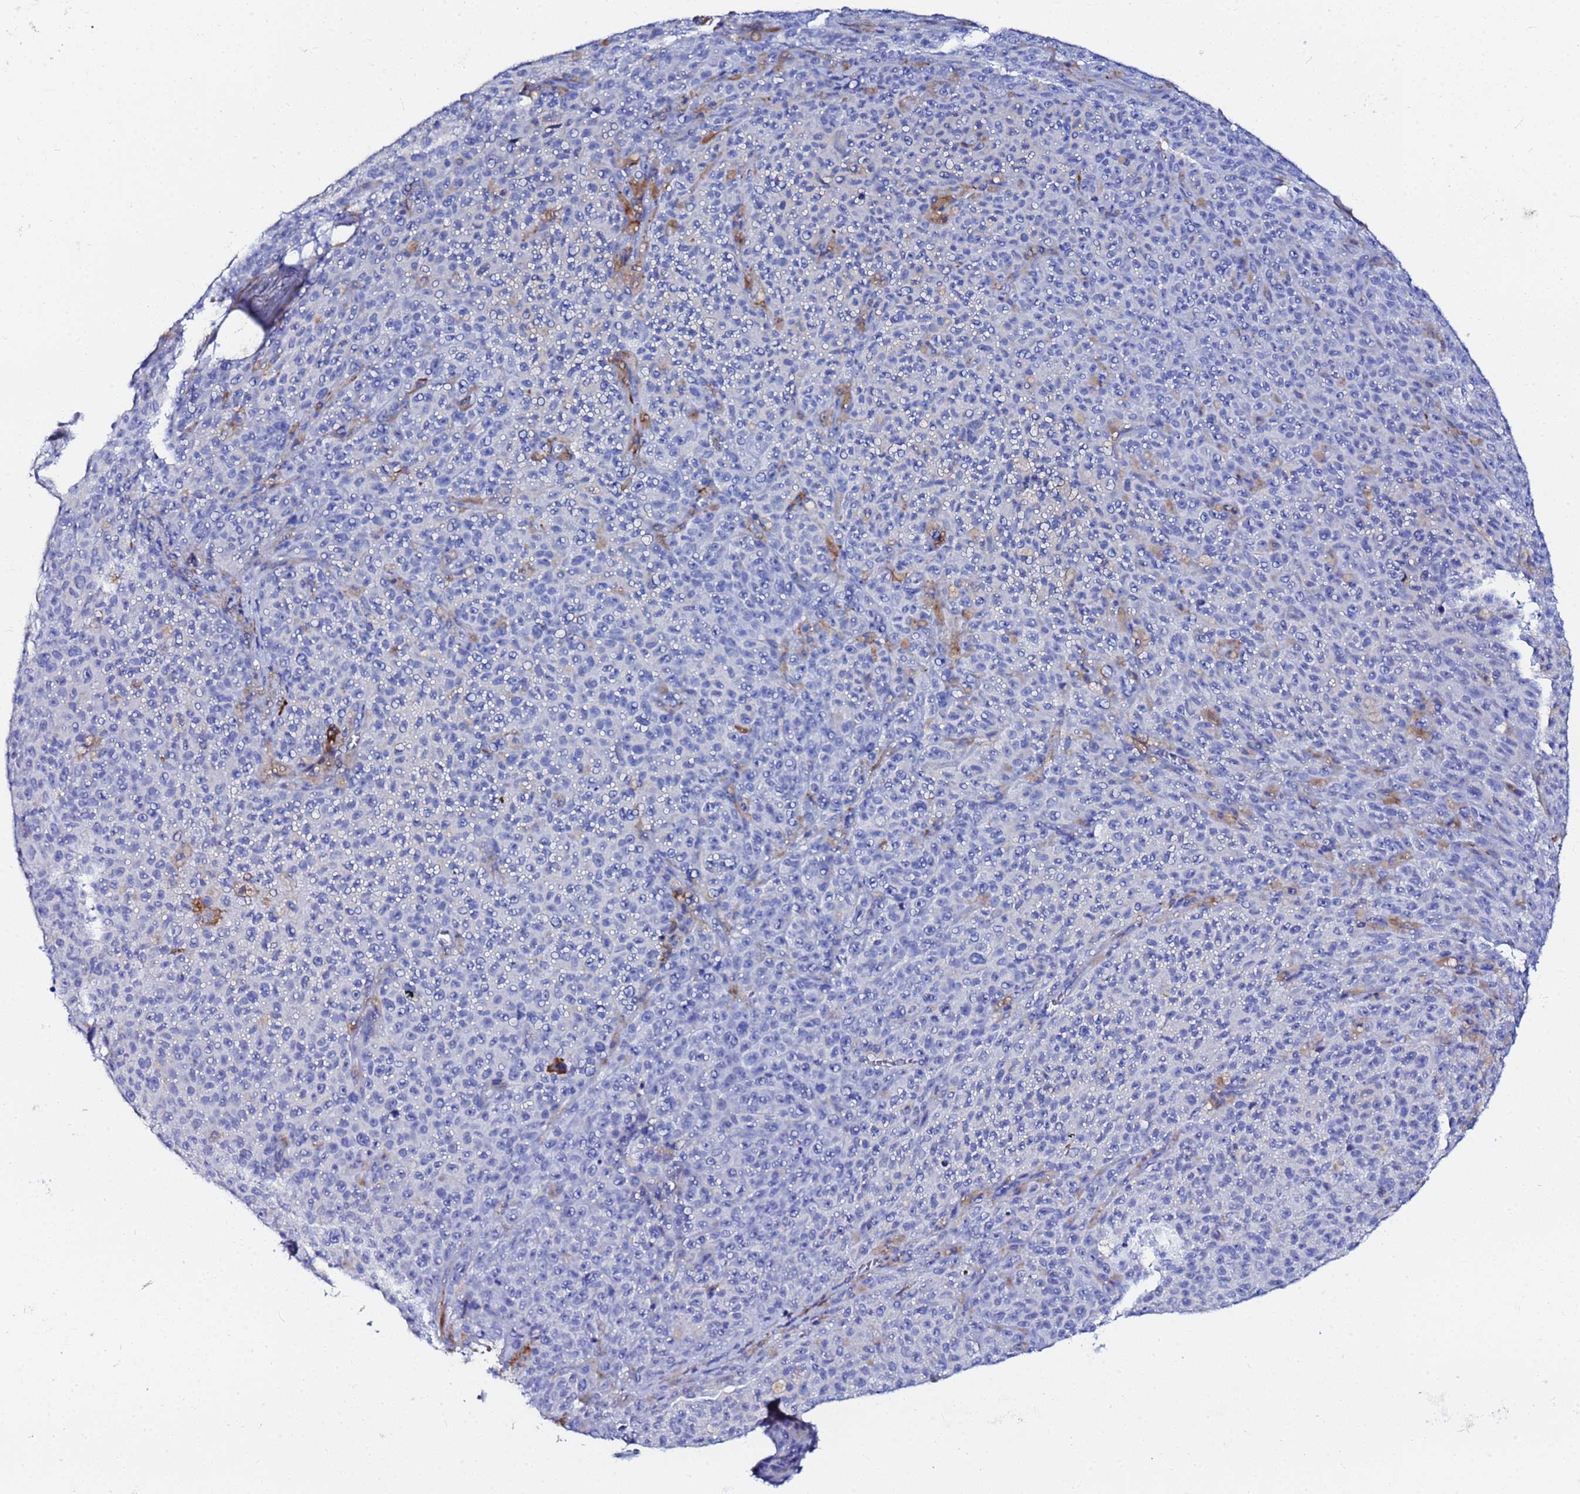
{"staining": {"intensity": "negative", "quantity": "none", "location": "none"}, "tissue": "melanoma", "cell_type": "Tumor cells", "image_type": "cancer", "snomed": [{"axis": "morphology", "description": "Malignant melanoma, NOS"}, {"axis": "topography", "description": "Skin"}], "caption": "Protein analysis of melanoma exhibits no significant expression in tumor cells.", "gene": "BASP1", "patient": {"sex": "female", "age": 82}}